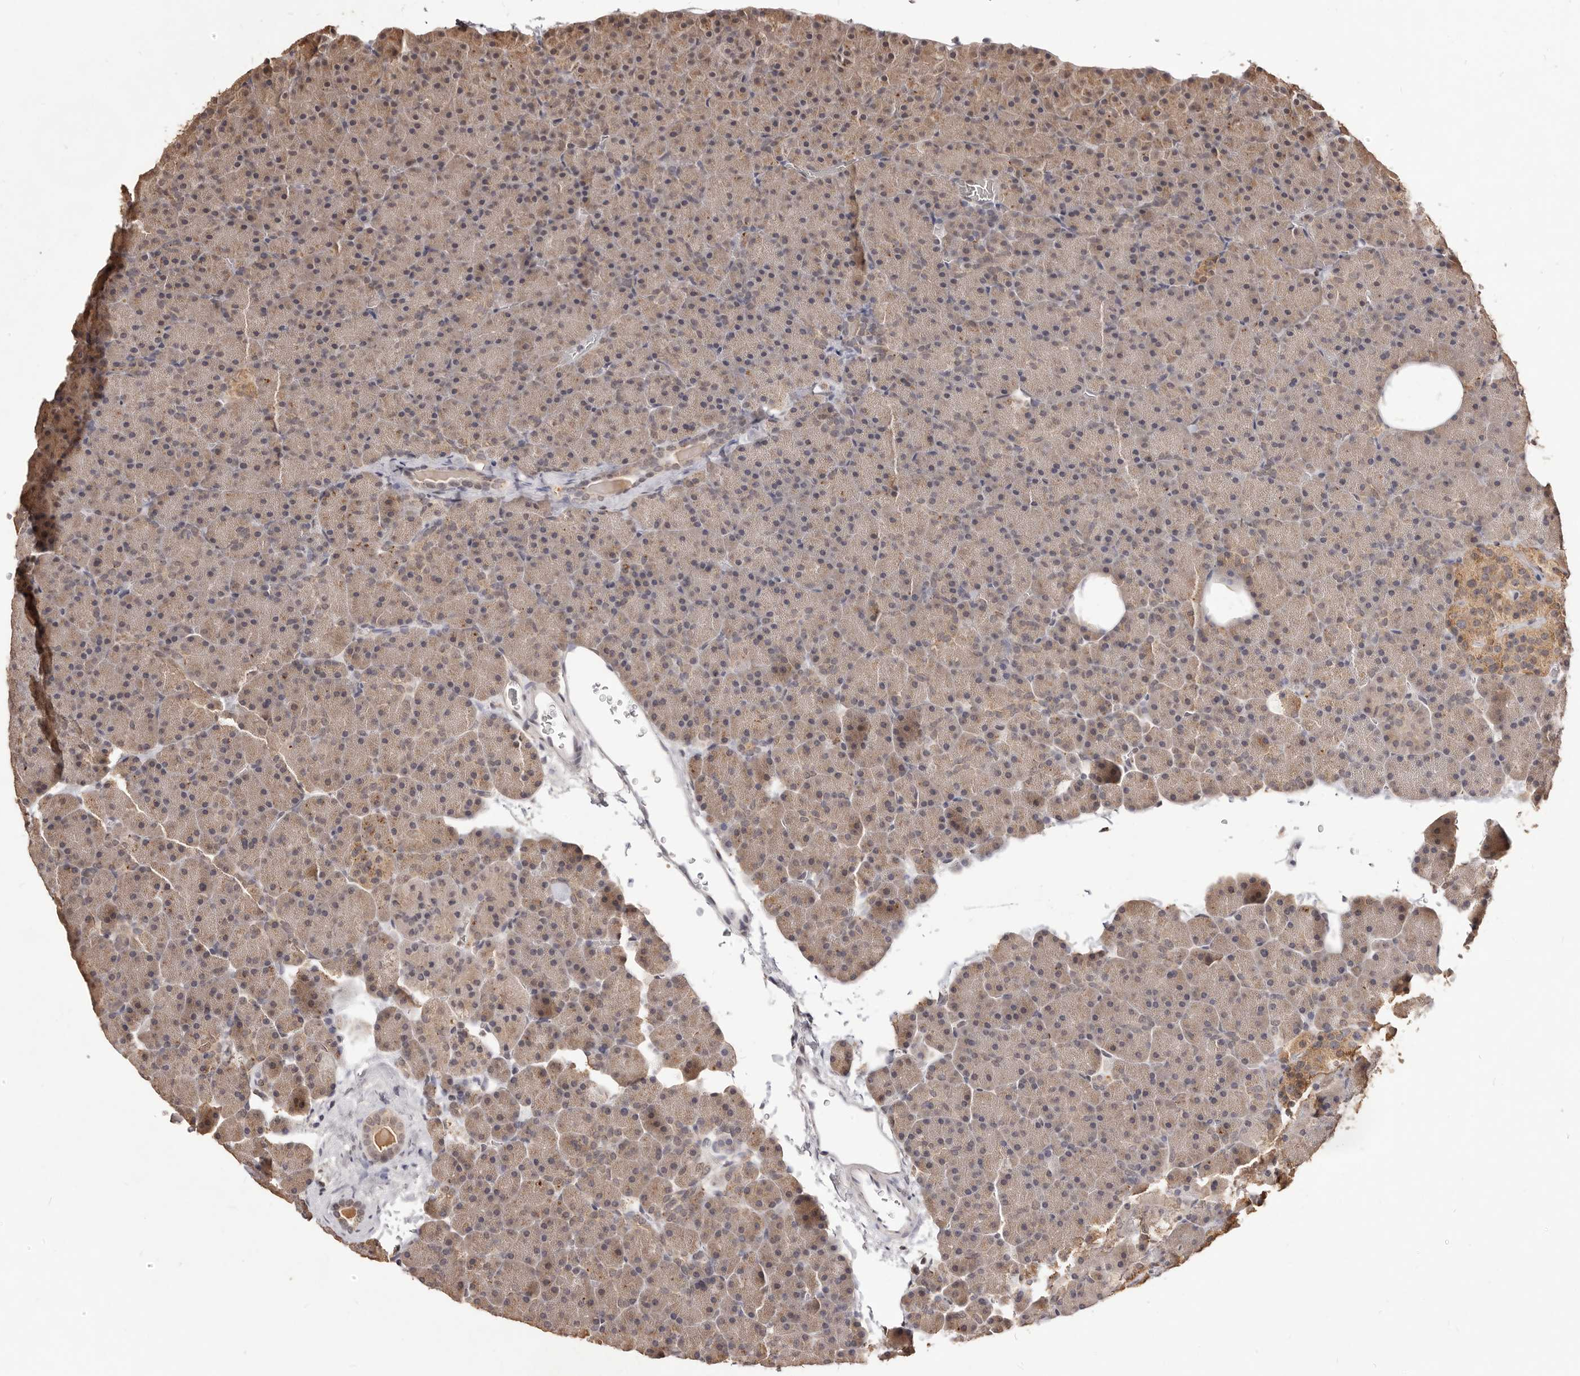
{"staining": {"intensity": "moderate", "quantity": ">75%", "location": "cytoplasmic/membranous"}, "tissue": "pancreas", "cell_type": "Exocrine glandular cells", "image_type": "normal", "snomed": [{"axis": "morphology", "description": "Normal tissue, NOS"}, {"axis": "morphology", "description": "Carcinoid, malignant, NOS"}, {"axis": "topography", "description": "Pancreas"}], "caption": "DAB (3,3'-diaminobenzidine) immunohistochemical staining of benign pancreas demonstrates moderate cytoplasmic/membranous protein staining in about >75% of exocrine glandular cells. (IHC, brightfield microscopy, high magnification).", "gene": "TSPAN13", "patient": {"sex": "female", "age": 35}}